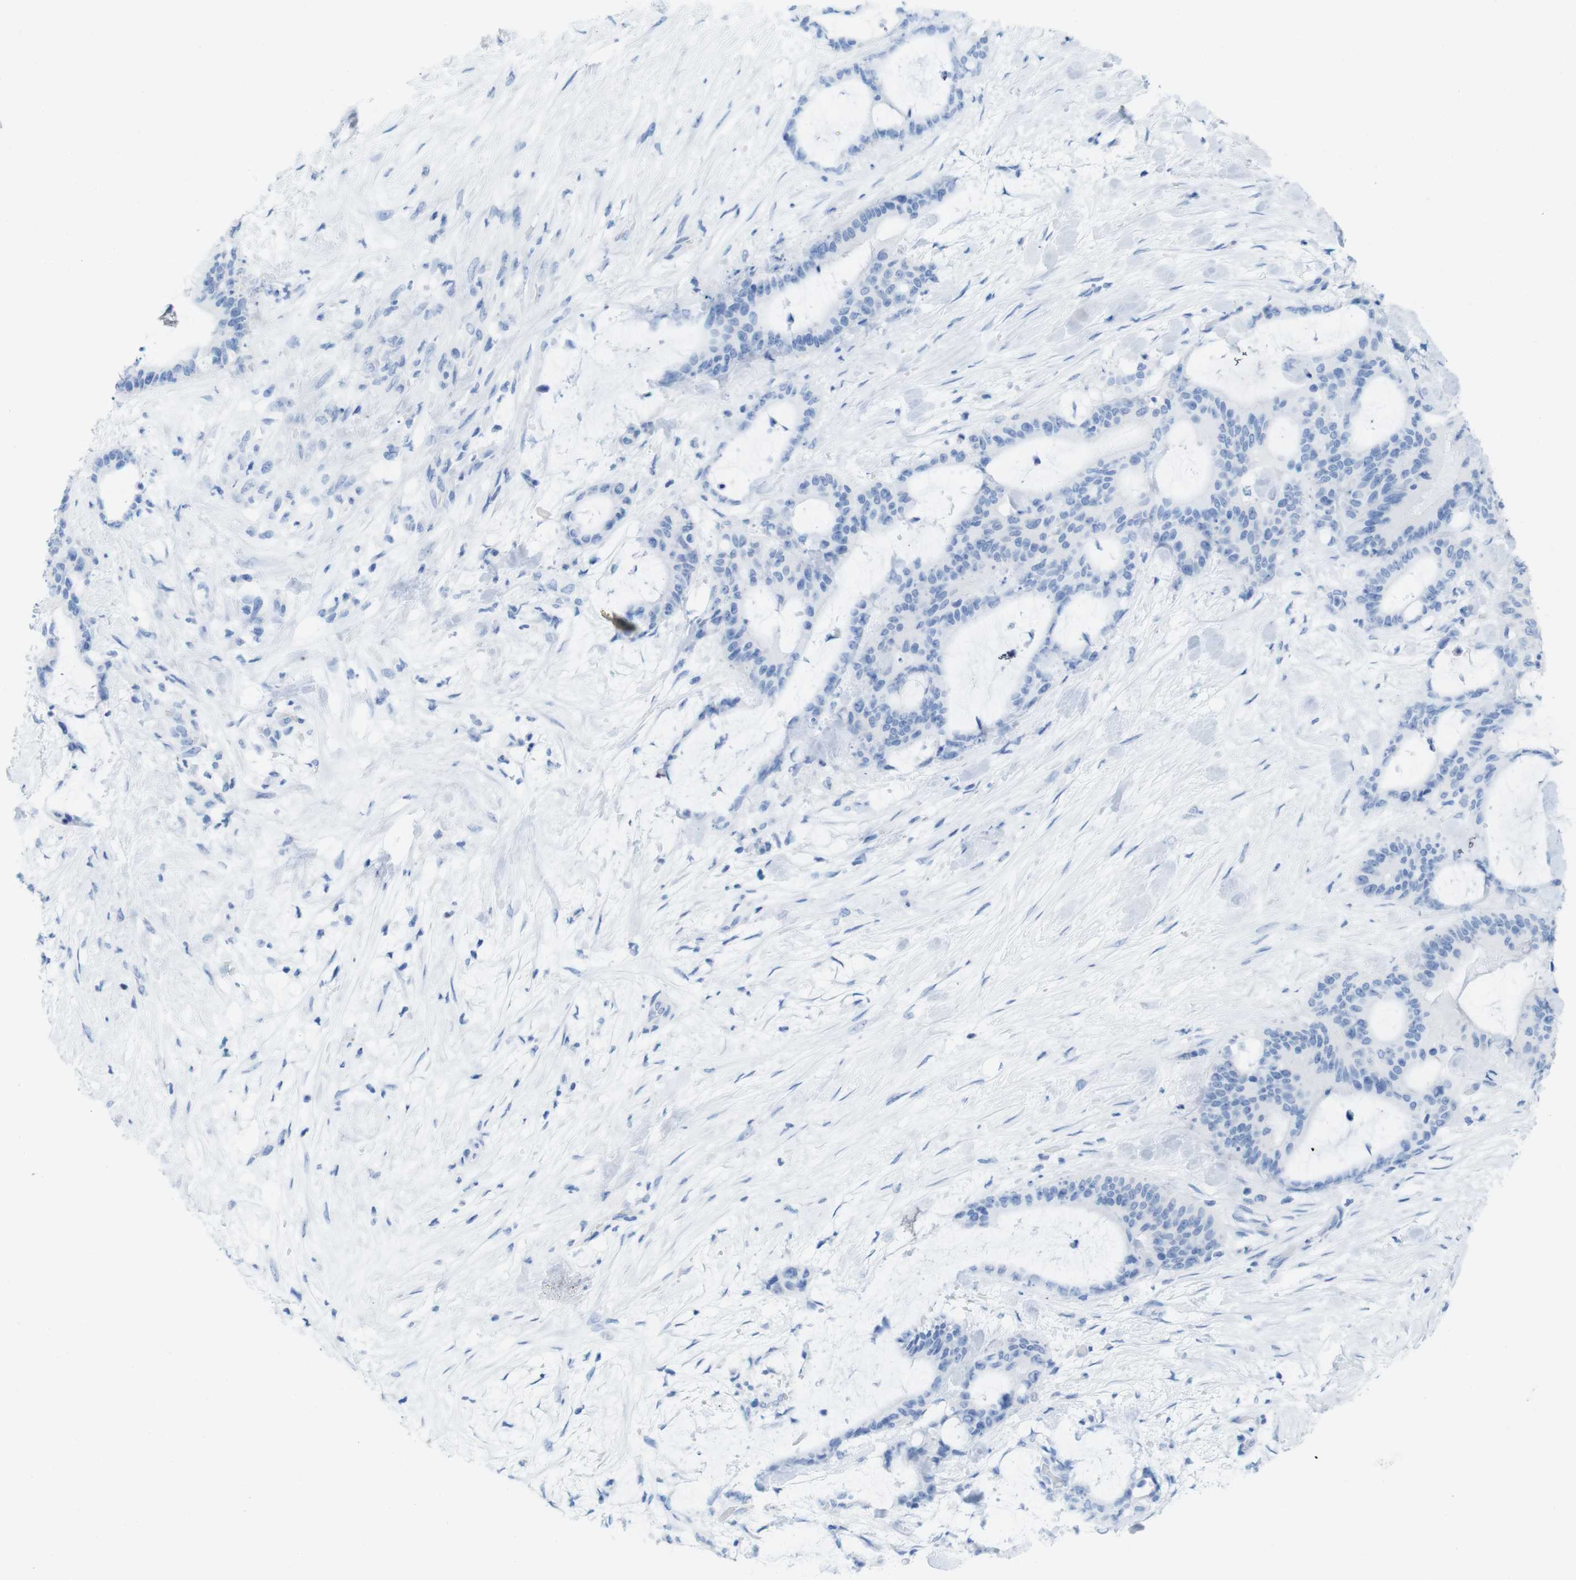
{"staining": {"intensity": "negative", "quantity": "none", "location": "none"}, "tissue": "liver cancer", "cell_type": "Tumor cells", "image_type": "cancer", "snomed": [{"axis": "morphology", "description": "Cholangiocarcinoma"}, {"axis": "topography", "description": "Liver"}], "caption": "This is an IHC photomicrograph of human liver cancer. There is no expression in tumor cells.", "gene": "MYH7", "patient": {"sex": "female", "age": 73}}